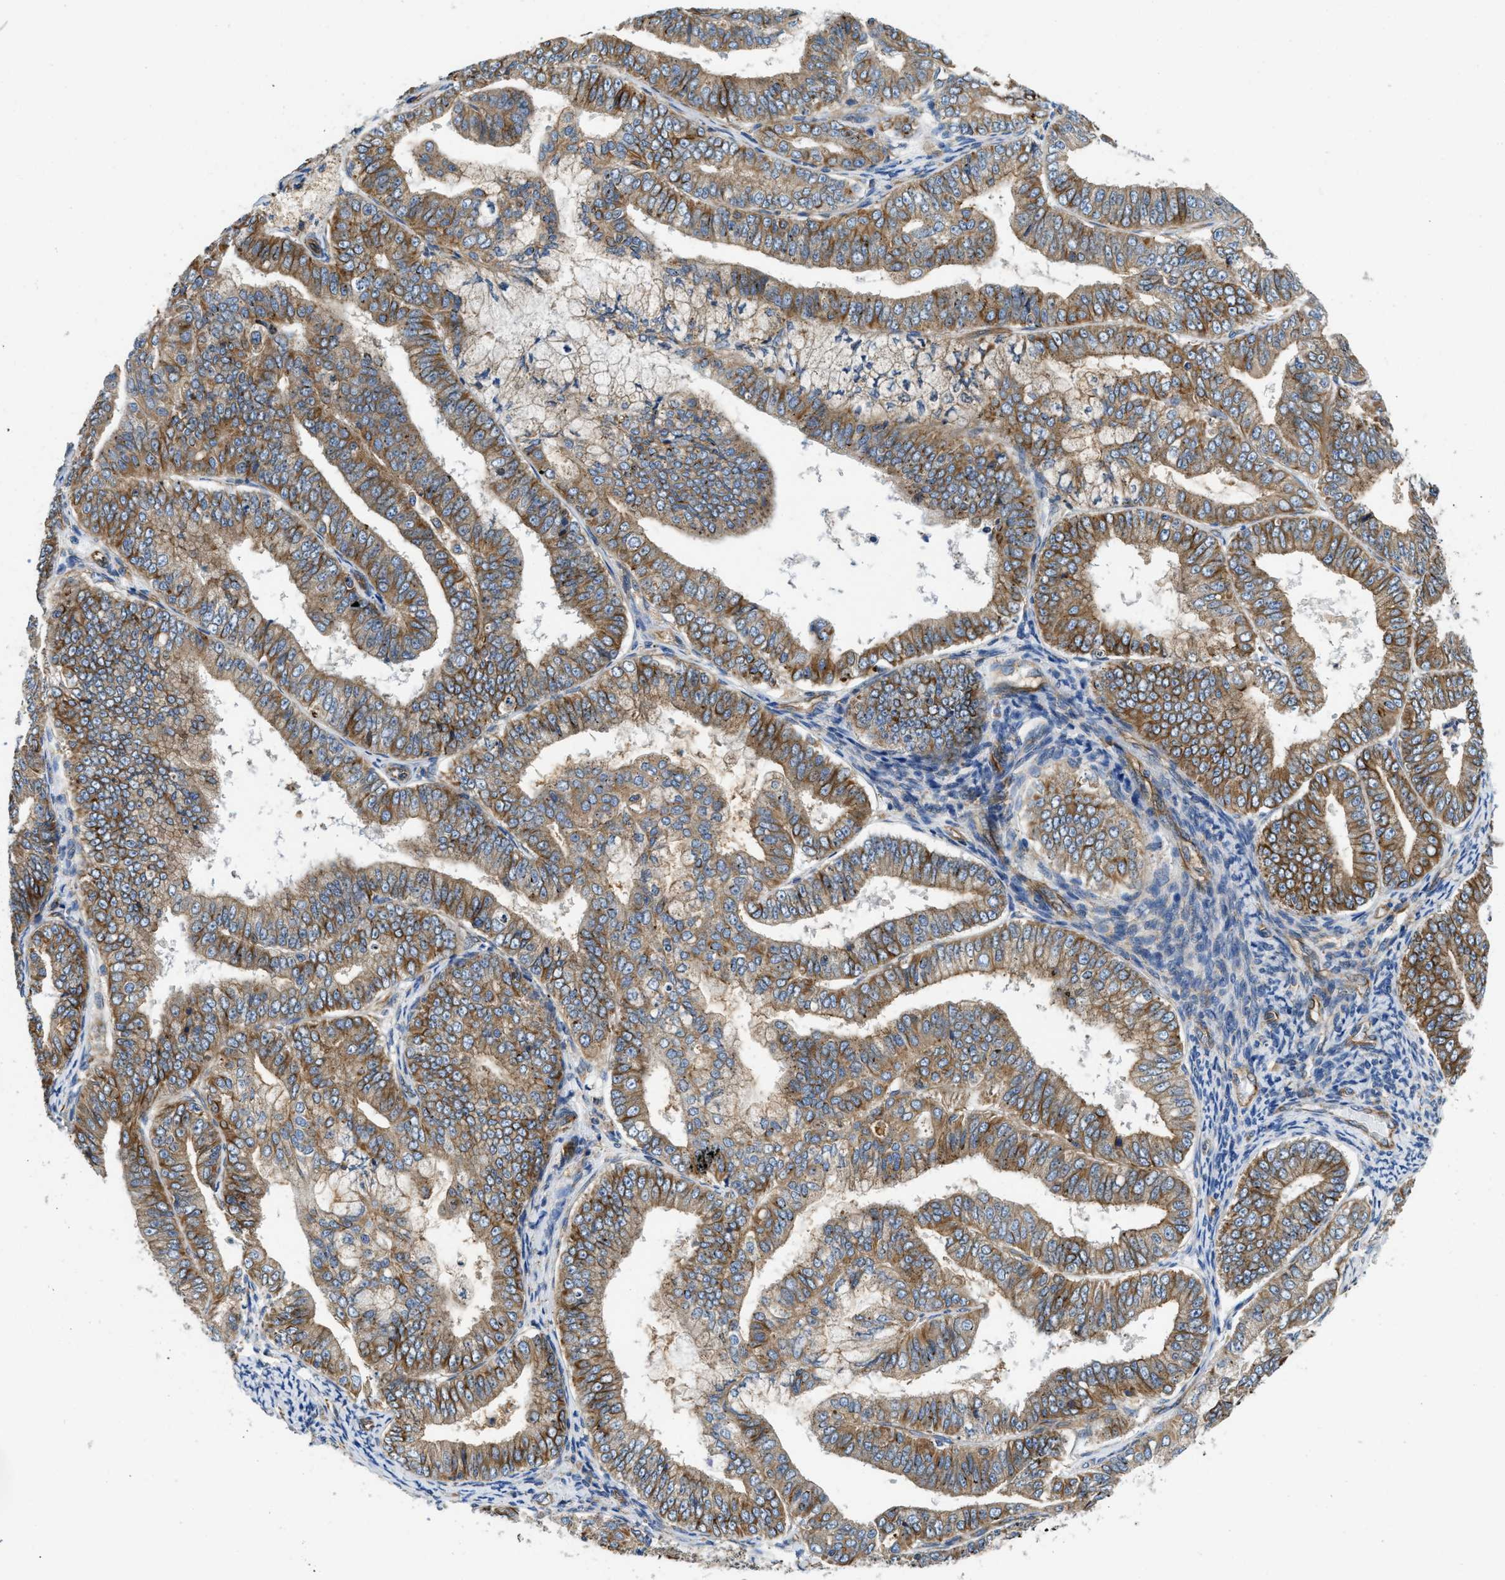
{"staining": {"intensity": "moderate", "quantity": ">75%", "location": "cytoplasmic/membranous"}, "tissue": "endometrial cancer", "cell_type": "Tumor cells", "image_type": "cancer", "snomed": [{"axis": "morphology", "description": "Adenocarcinoma, NOS"}, {"axis": "topography", "description": "Endometrium"}], "caption": "Brown immunohistochemical staining in human endometrial adenocarcinoma reveals moderate cytoplasmic/membranous staining in about >75% of tumor cells.", "gene": "HSD17B12", "patient": {"sex": "female", "age": 63}}